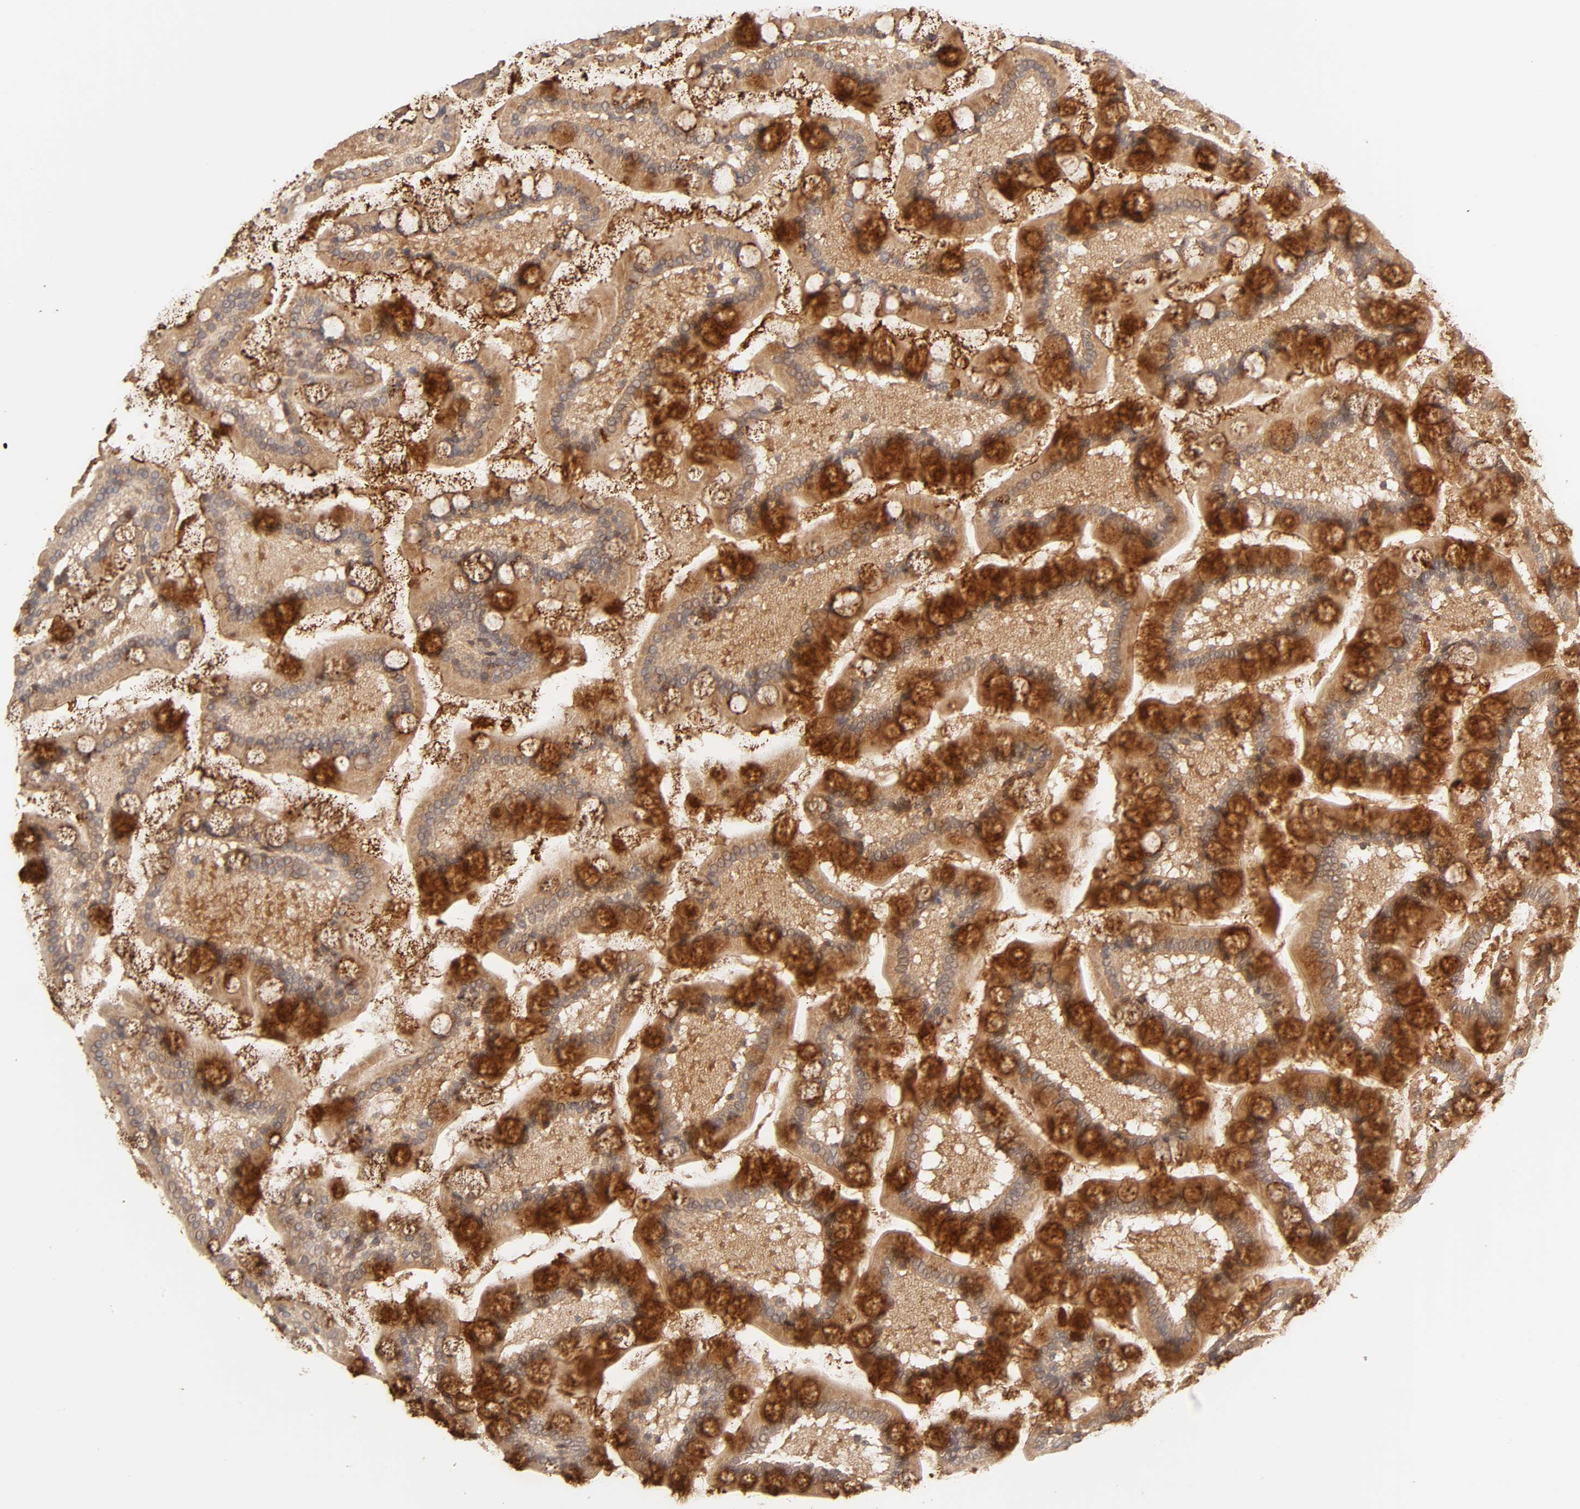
{"staining": {"intensity": "strong", "quantity": "25%-75%", "location": "cytoplasmic/membranous"}, "tissue": "small intestine", "cell_type": "Glandular cells", "image_type": "normal", "snomed": [{"axis": "morphology", "description": "Normal tissue, NOS"}, {"axis": "topography", "description": "Small intestine"}], "caption": "Protein expression analysis of unremarkable small intestine demonstrates strong cytoplasmic/membranous expression in approximately 25%-75% of glandular cells.", "gene": "AP1G2", "patient": {"sex": "male", "age": 41}}